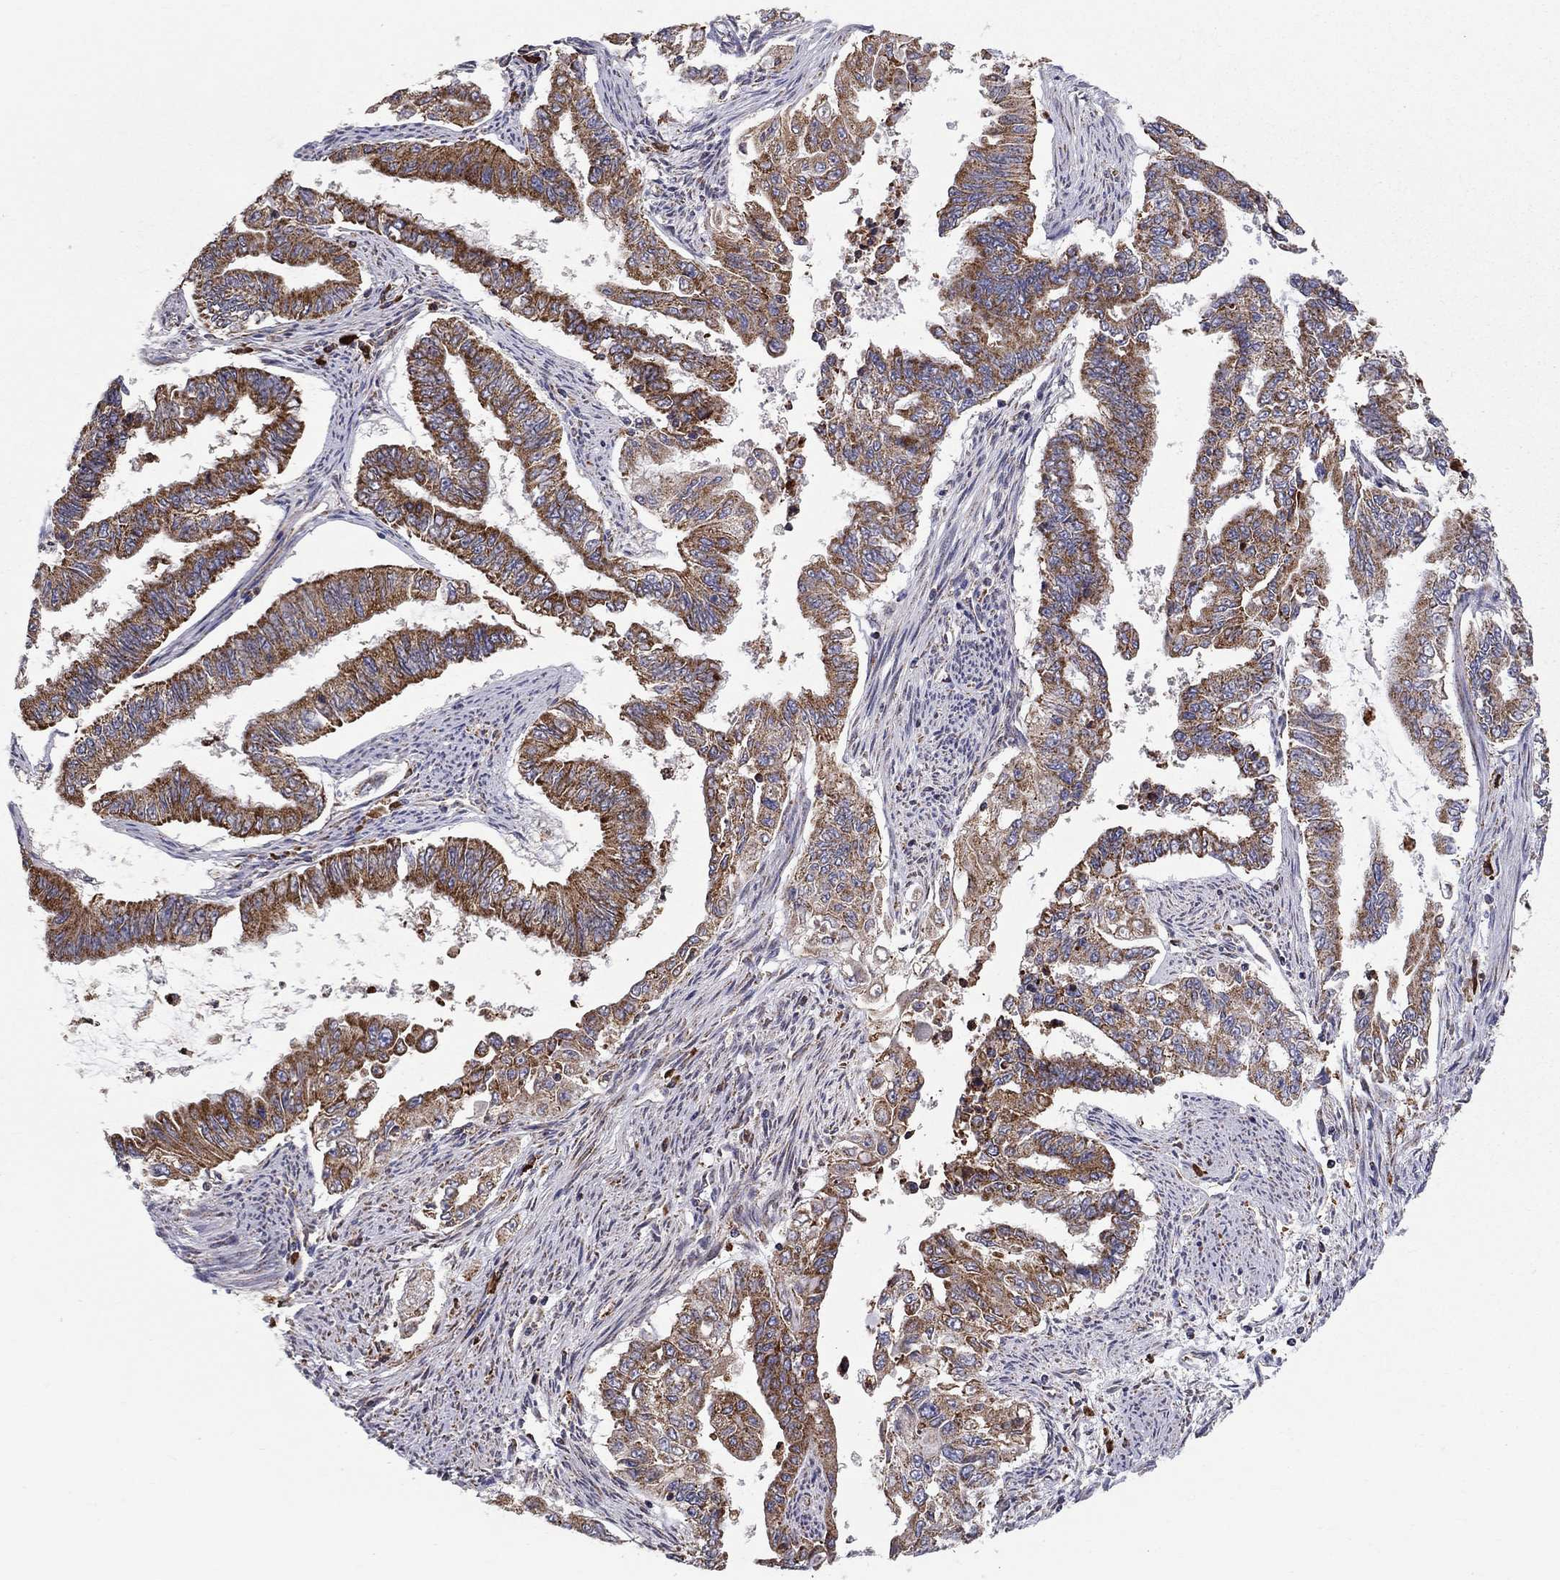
{"staining": {"intensity": "strong", "quantity": ">75%", "location": "cytoplasmic/membranous"}, "tissue": "endometrial cancer", "cell_type": "Tumor cells", "image_type": "cancer", "snomed": [{"axis": "morphology", "description": "Adenocarcinoma, NOS"}, {"axis": "topography", "description": "Uterus"}], "caption": "Endometrial adenocarcinoma stained with a brown dye exhibits strong cytoplasmic/membranous positive expression in approximately >75% of tumor cells.", "gene": "PRDX4", "patient": {"sex": "female", "age": 59}}